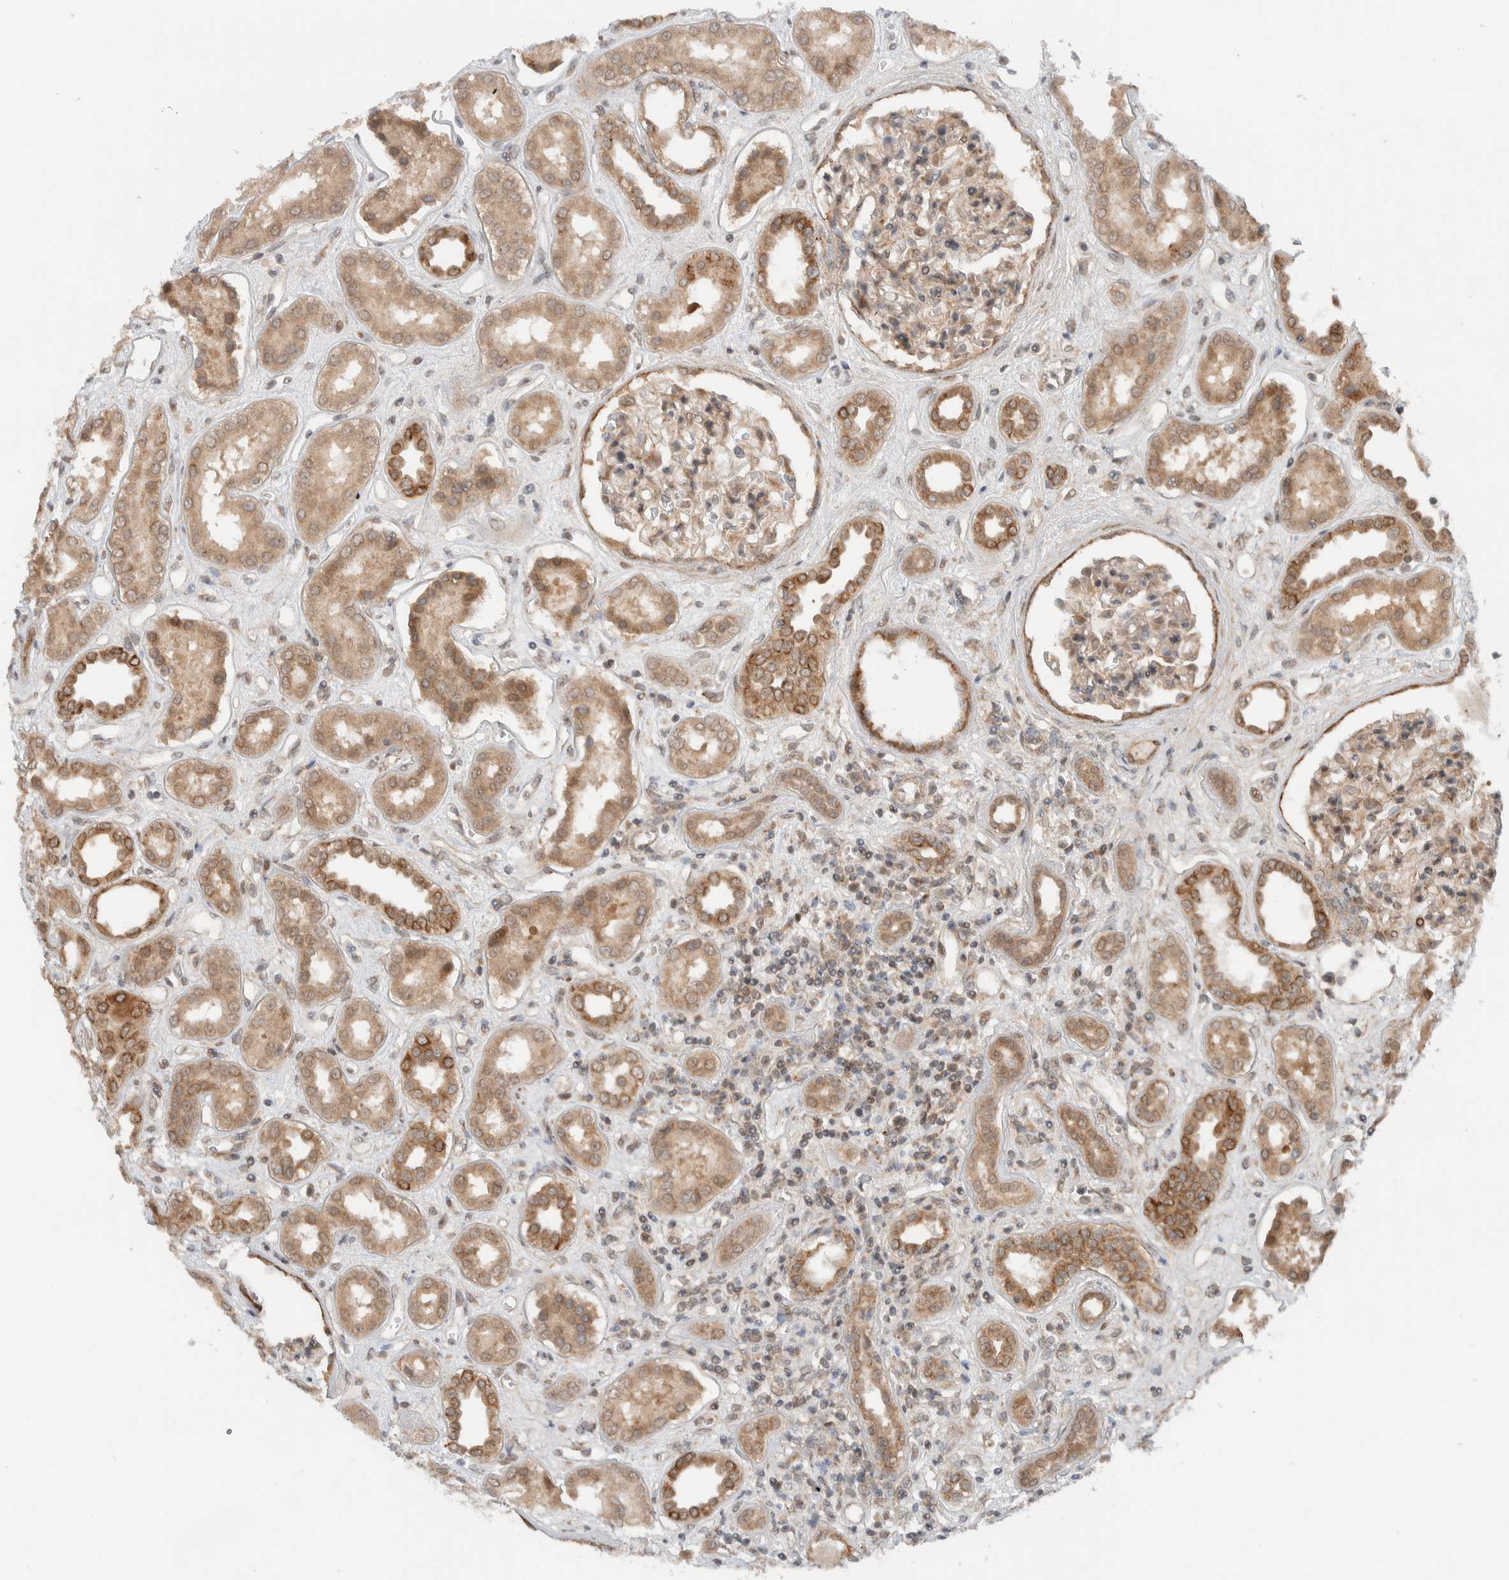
{"staining": {"intensity": "weak", "quantity": ">75%", "location": "cytoplasmic/membranous"}, "tissue": "kidney", "cell_type": "Cells in glomeruli", "image_type": "normal", "snomed": [{"axis": "morphology", "description": "Normal tissue, NOS"}, {"axis": "topography", "description": "Kidney"}], "caption": "A brown stain labels weak cytoplasmic/membranous expression of a protein in cells in glomeruli of benign human kidney.", "gene": "KLHL6", "patient": {"sex": "male", "age": 59}}